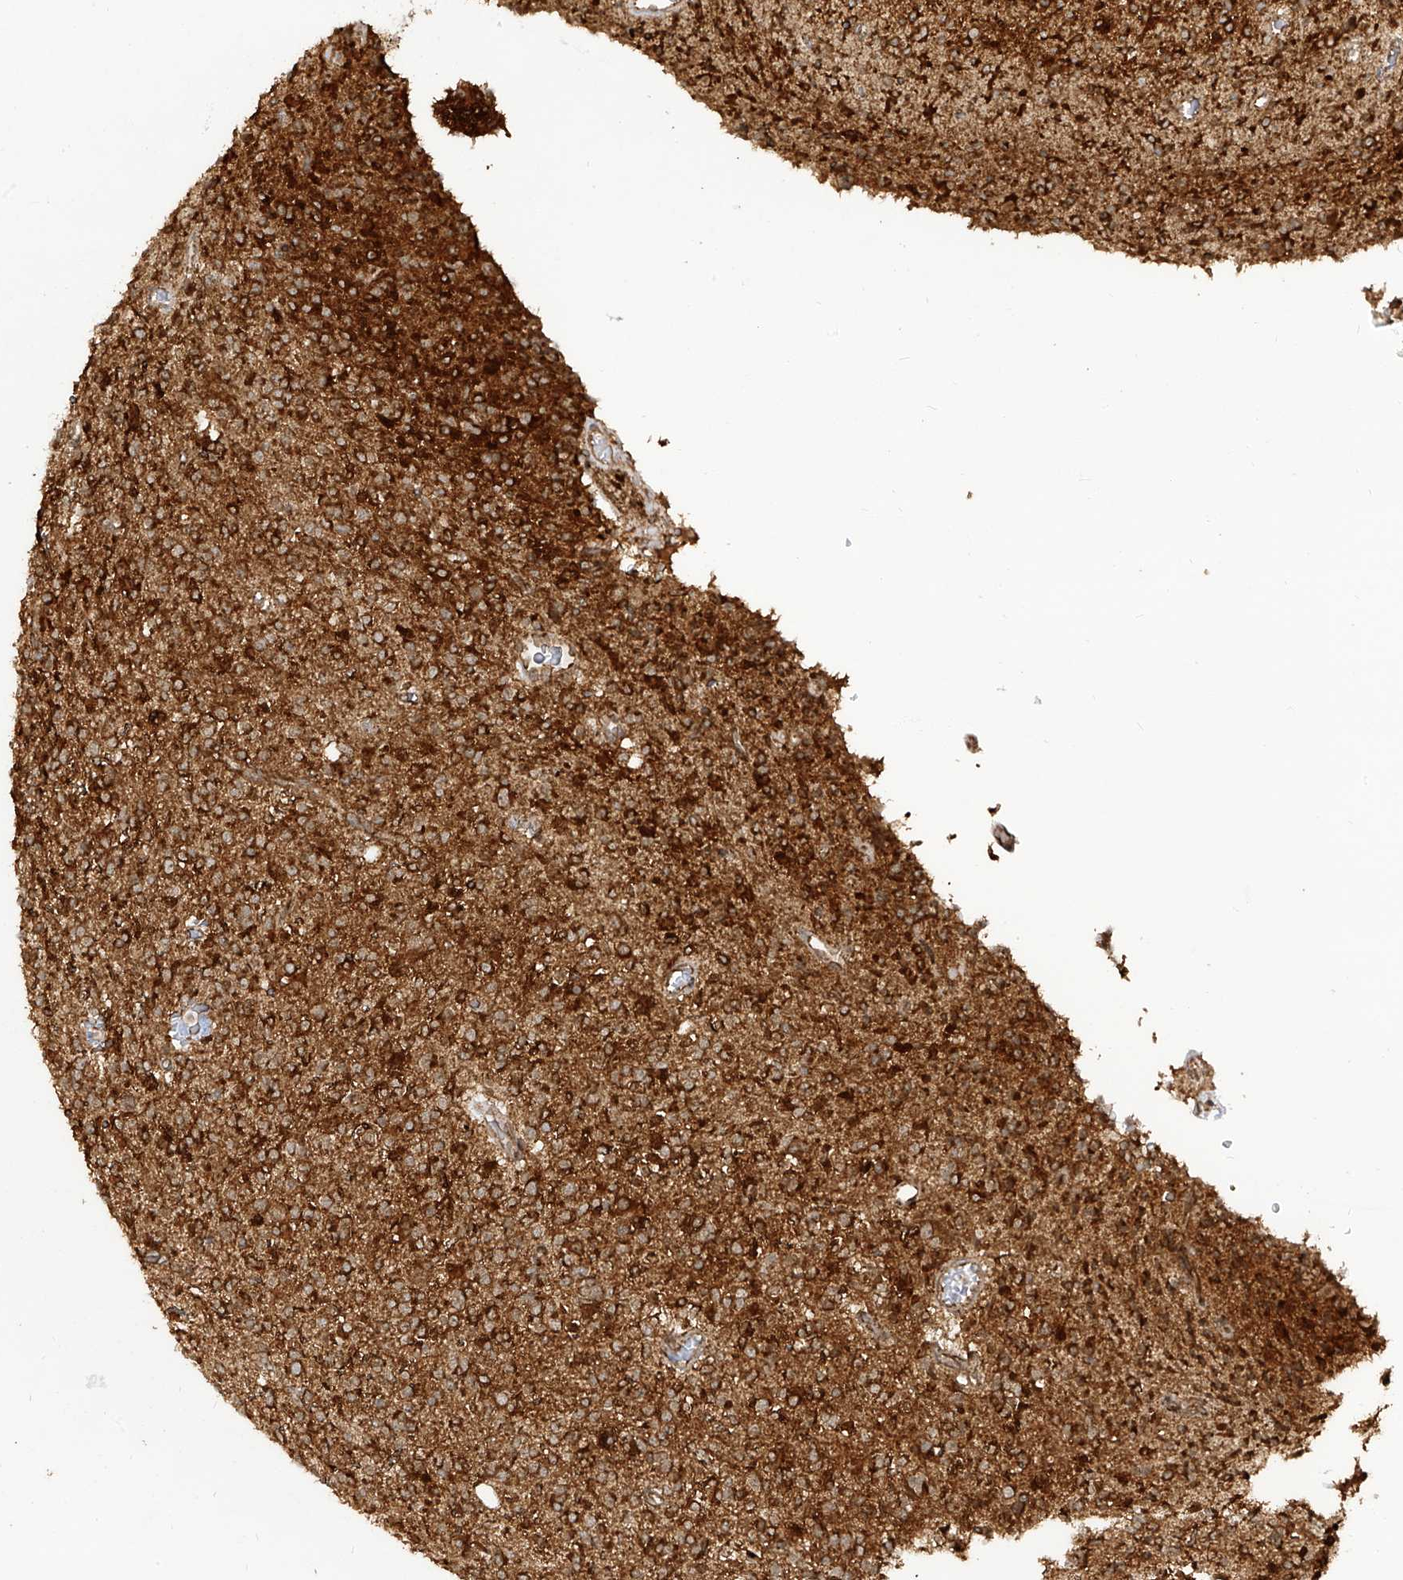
{"staining": {"intensity": "strong", "quantity": ">75%", "location": "cytoplasmic/membranous"}, "tissue": "glioma", "cell_type": "Tumor cells", "image_type": "cancer", "snomed": [{"axis": "morphology", "description": "Glioma, malignant, High grade"}, {"axis": "topography", "description": "Brain"}], "caption": "A histopathology image showing strong cytoplasmic/membranous staining in approximately >75% of tumor cells in malignant glioma (high-grade), as visualized by brown immunohistochemical staining.", "gene": "TRIM67", "patient": {"sex": "male", "age": 34}}